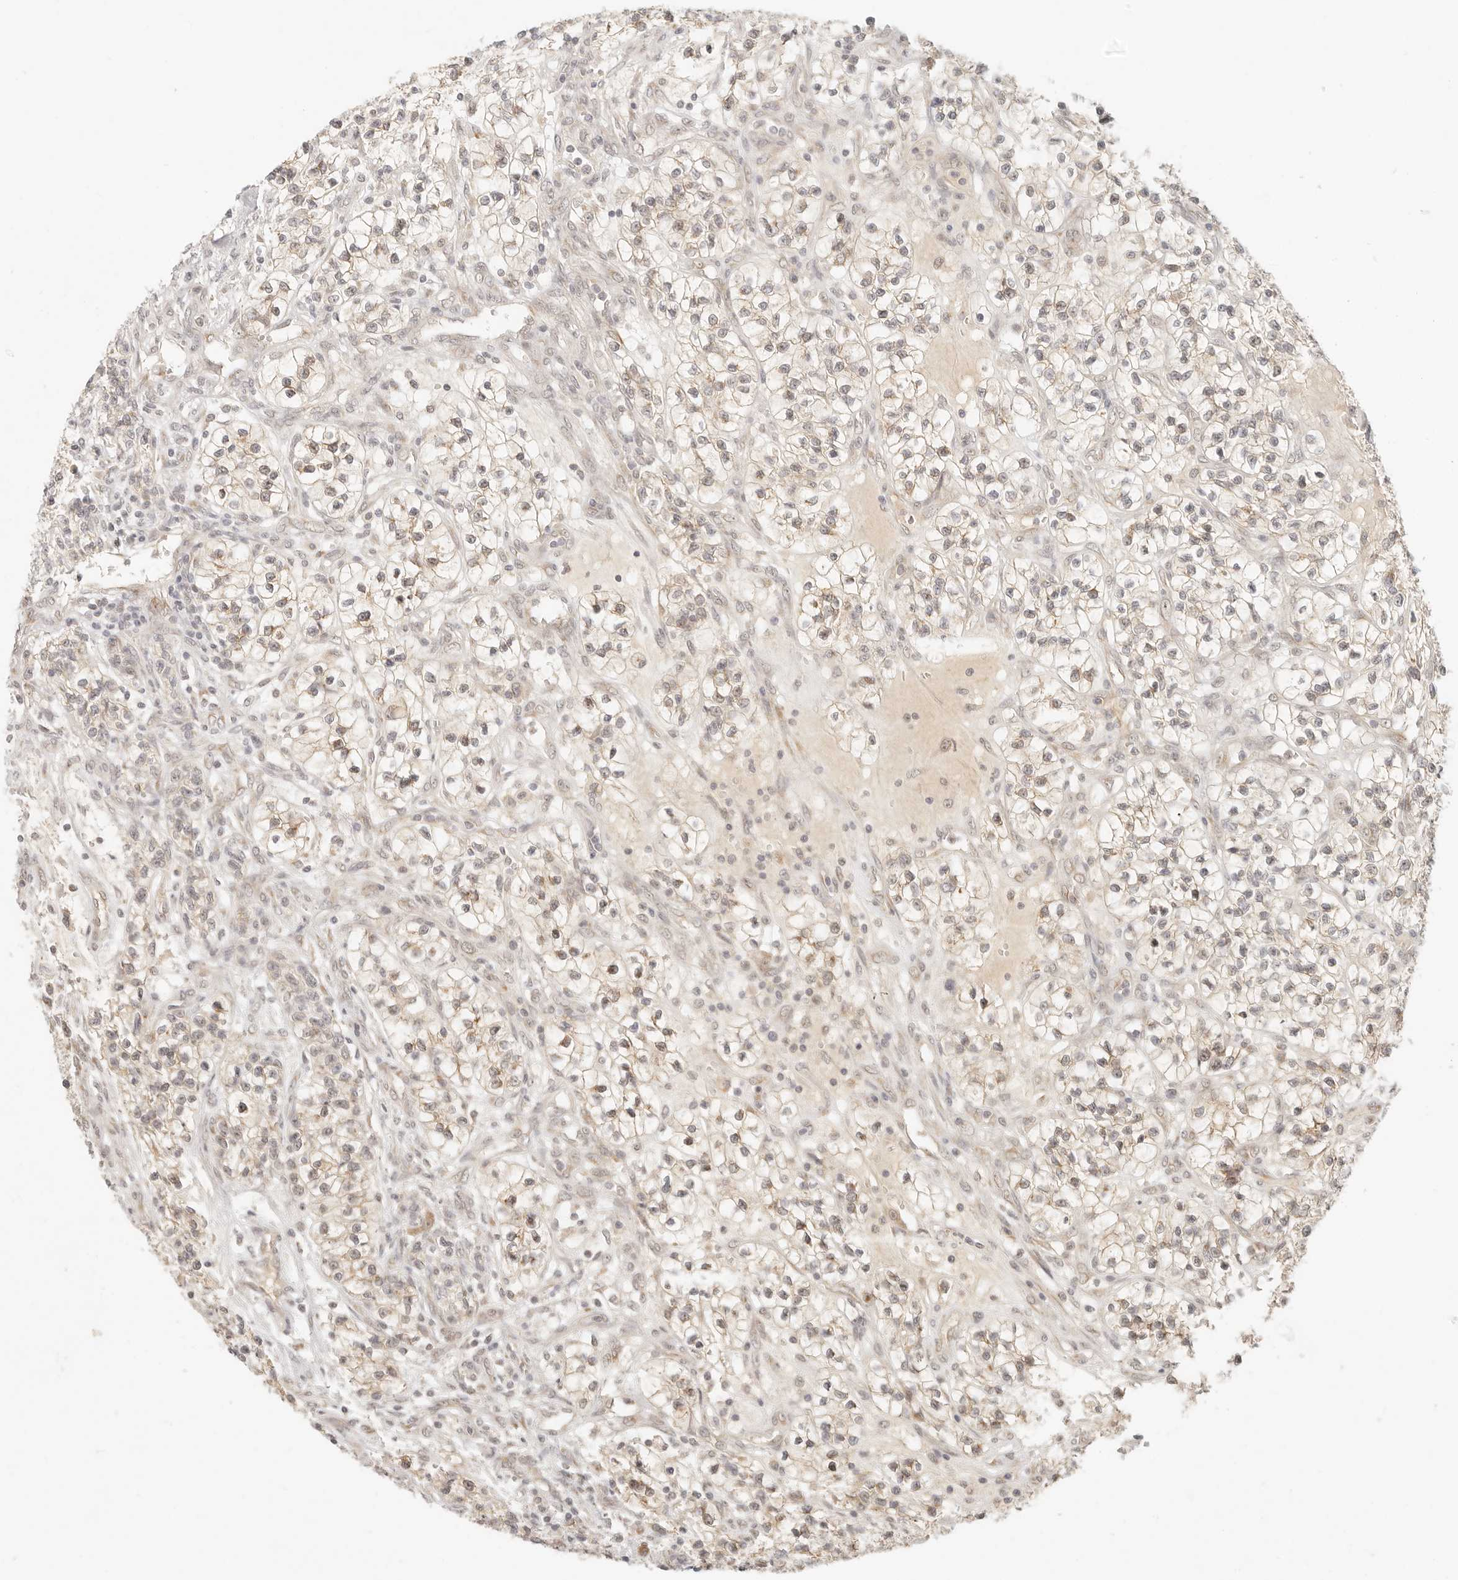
{"staining": {"intensity": "weak", "quantity": "25%-75%", "location": "cytoplasmic/membranous"}, "tissue": "renal cancer", "cell_type": "Tumor cells", "image_type": "cancer", "snomed": [{"axis": "morphology", "description": "Adenocarcinoma, NOS"}, {"axis": "topography", "description": "Kidney"}], "caption": "Immunohistochemical staining of renal adenocarcinoma shows low levels of weak cytoplasmic/membranous positivity in approximately 25%-75% of tumor cells.", "gene": "INTS11", "patient": {"sex": "female", "age": 57}}